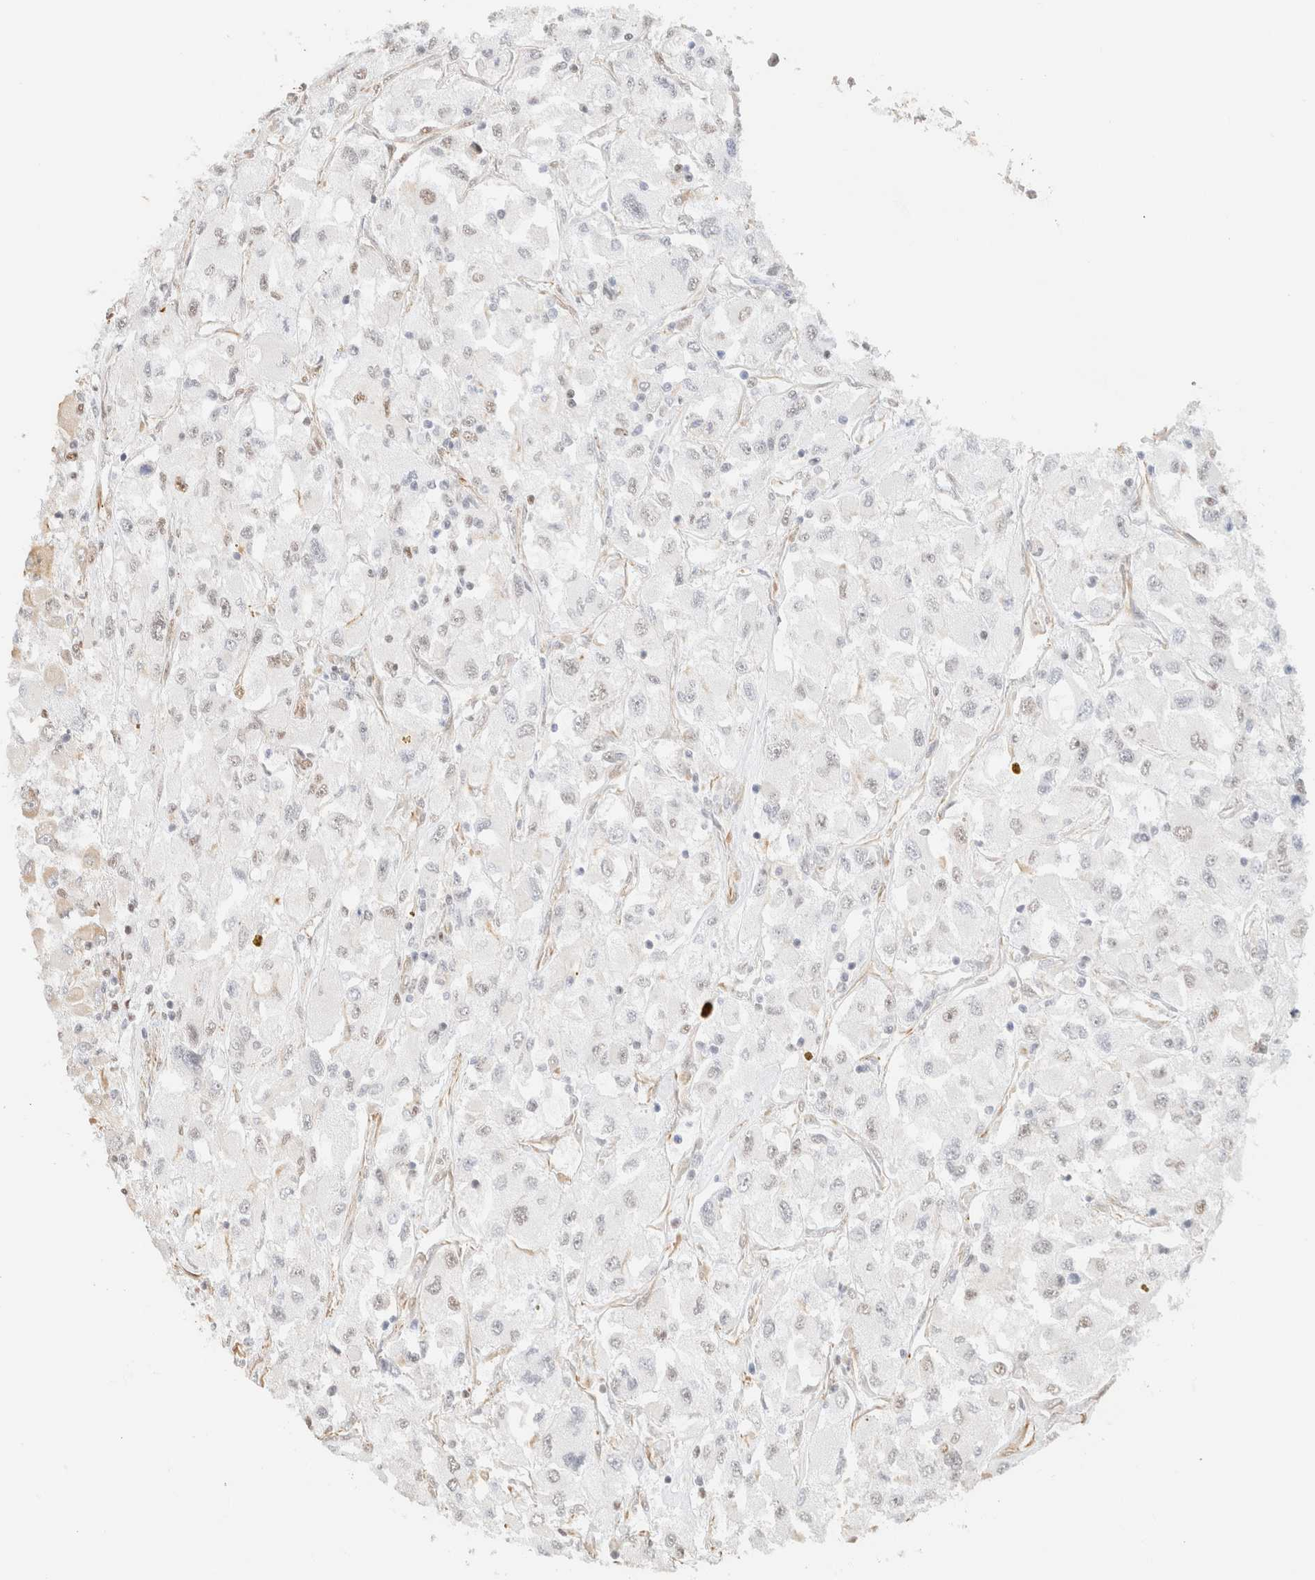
{"staining": {"intensity": "negative", "quantity": "none", "location": "none"}, "tissue": "renal cancer", "cell_type": "Tumor cells", "image_type": "cancer", "snomed": [{"axis": "morphology", "description": "Adenocarcinoma, NOS"}, {"axis": "topography", "description": "Kidney"}], "caption": "The photomicrograph demonstrates no staining of tumor cells in renal cancer.", "gene": "ARID5A", "patient": {"sex": "female", "age": 52}}